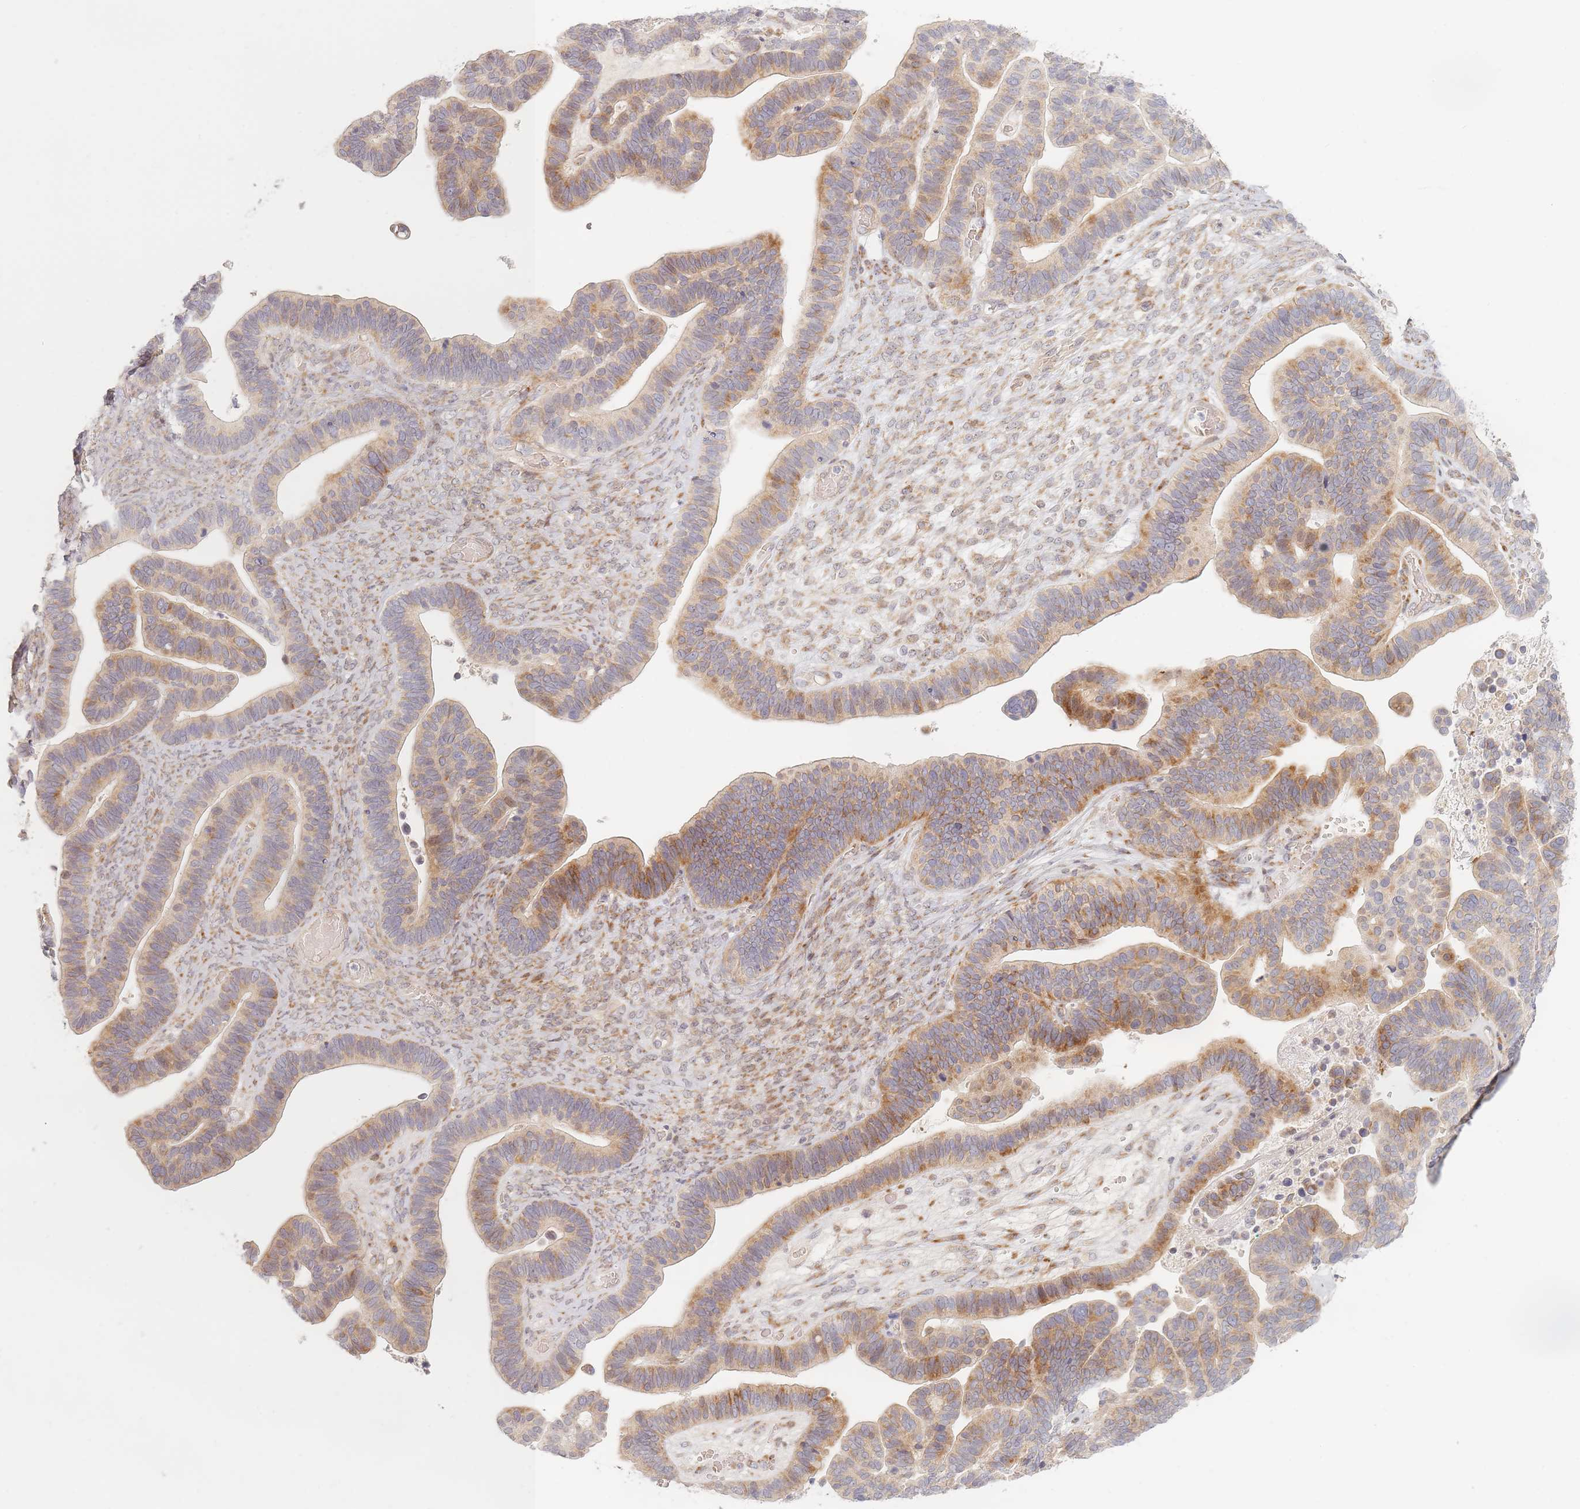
{"staining": {"intensity": "moderate", "quantity": ">75%", "location": "cytoplasmic/membranous"}, "tissue": "ovarian cancer", "cell_type": "Tumor cells", "image_type": "cancer", "snomed": [{"axis": "morphology", "description": "Cystadenocarcinoma, serous, NOS"}, {"axis": "topography", "description": "Ovary"}], "caption": "Immunohistochemistry of ovarian cancer demonstrates medium levels of moderate cytoplasmic/membranous positivity in approximately >75% of tumor cells.", "gene": "ZKSCAN7", "patient": {"sex": "female", "age": 56}}